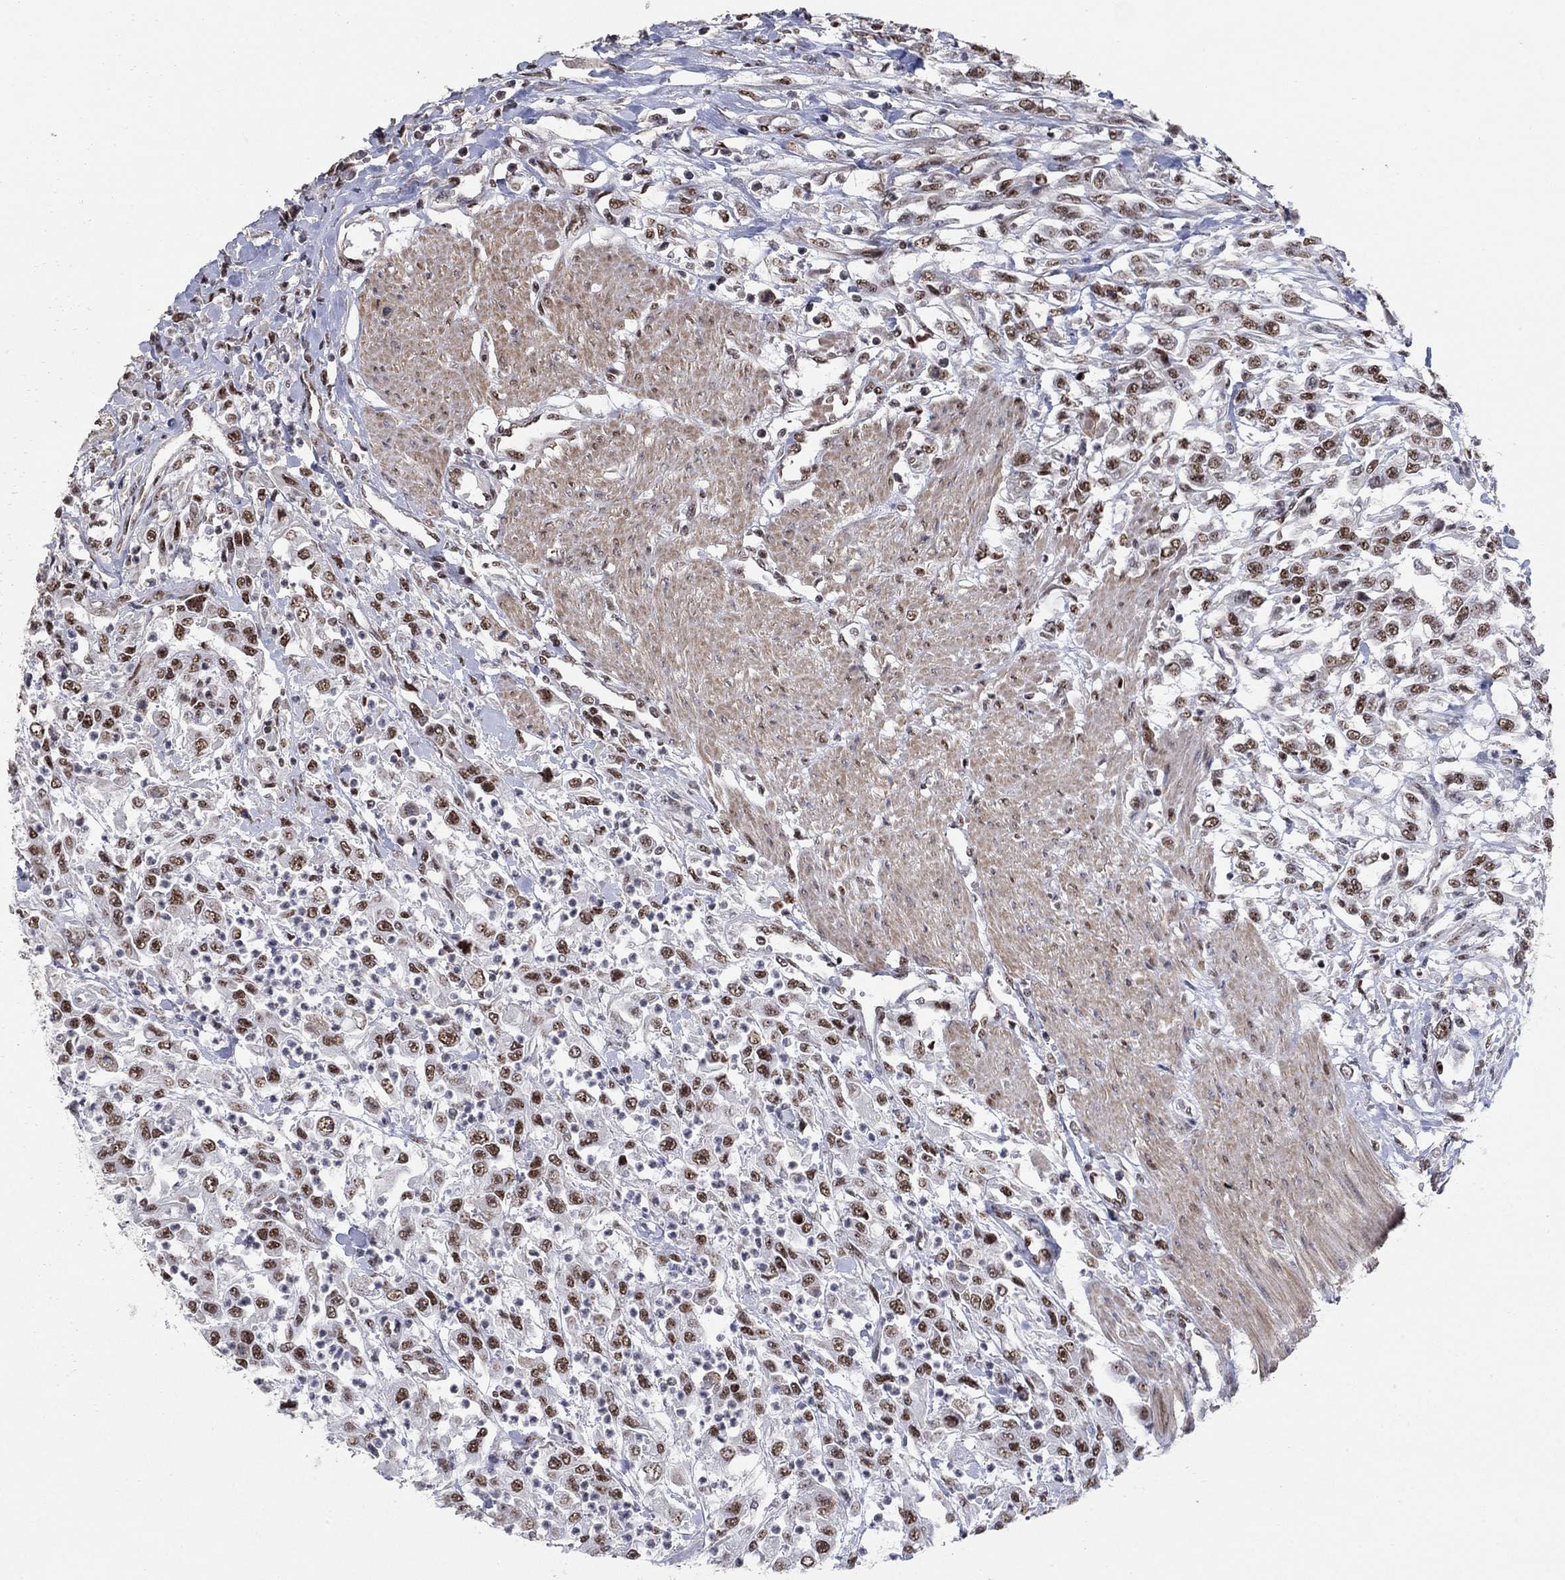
{"staining": {"intensity": "strong", "quantity": ">75%", "location": "nuclear"}, "tissue": "urothelial cancer", "cell_type": "Tumor cells", "image_type": "cancer", "snomed": [{"axis": "morphology", "description": "Urothelial carcinoma, High grade"}, {"axis": "topography", "description": "Urinary bladder"}], "caption": "Urothelial cancer was stained to show a protein in brown. There is high levels of strong nuclear expression in about >75% of tumor cells.", "gene": "PNISR", "patient": {"sex": "male", "age": 46}}